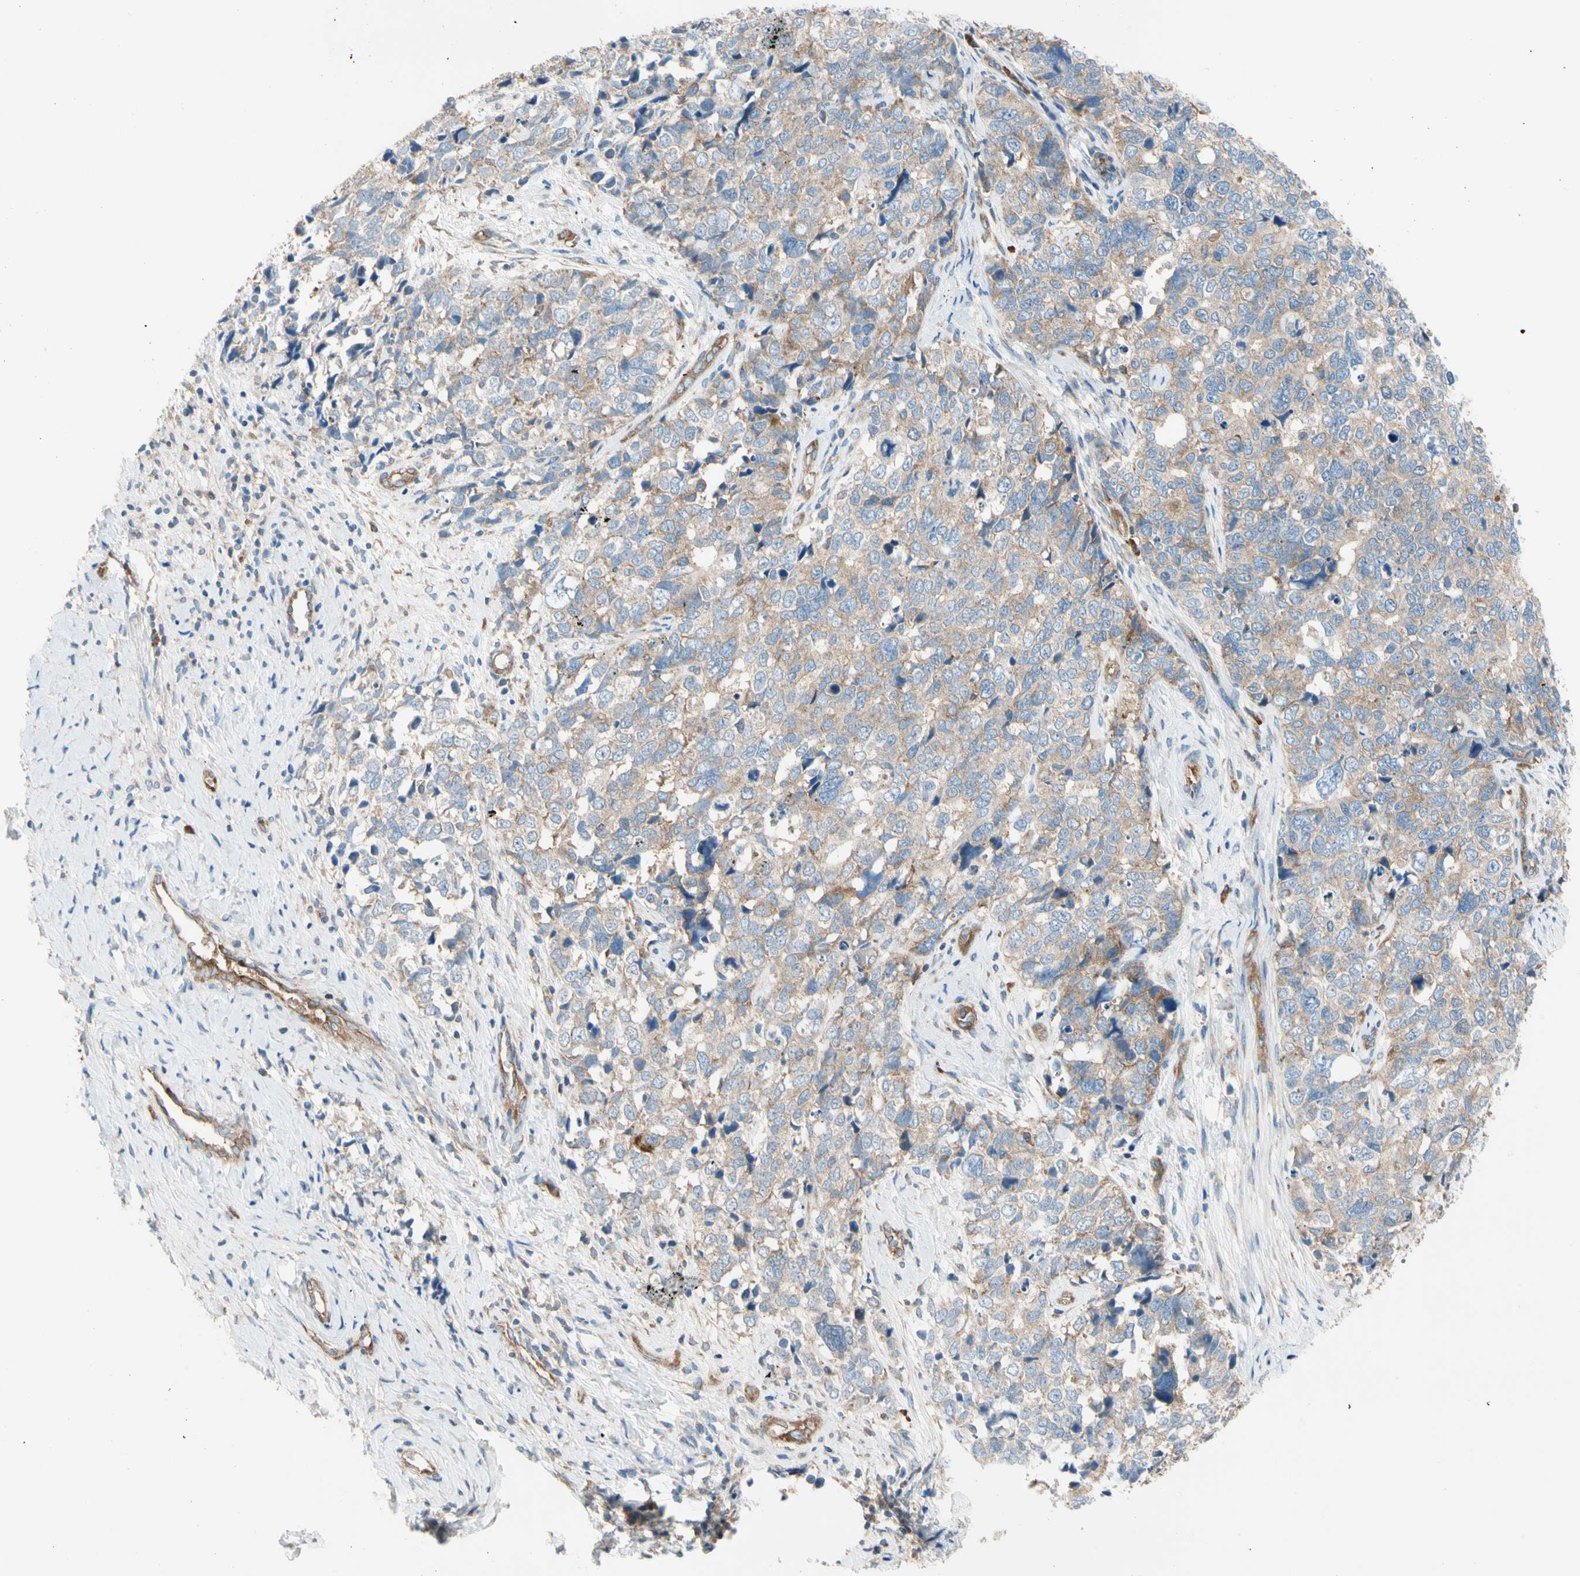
{"staining": {"intensity": "weak", "quantity": ">75%", "location": "cytoplasmic/membranous"}, "tissue": "cervical cancer", "cell_type": "Tumor cells", "image_type": "cancer", "snomed": [{"axis": "morphology", "description": "Squamous cell carcinoma, NOS"}, {"axis": "topography", "description": "Cervix"}], "caption": "Cervical cancer stained for a protein demonstrates weak cytoplasmic/membranous positivity in tumor cells.", "gene": "GPHN", "patient": {"sex": "female", "age": 63}}